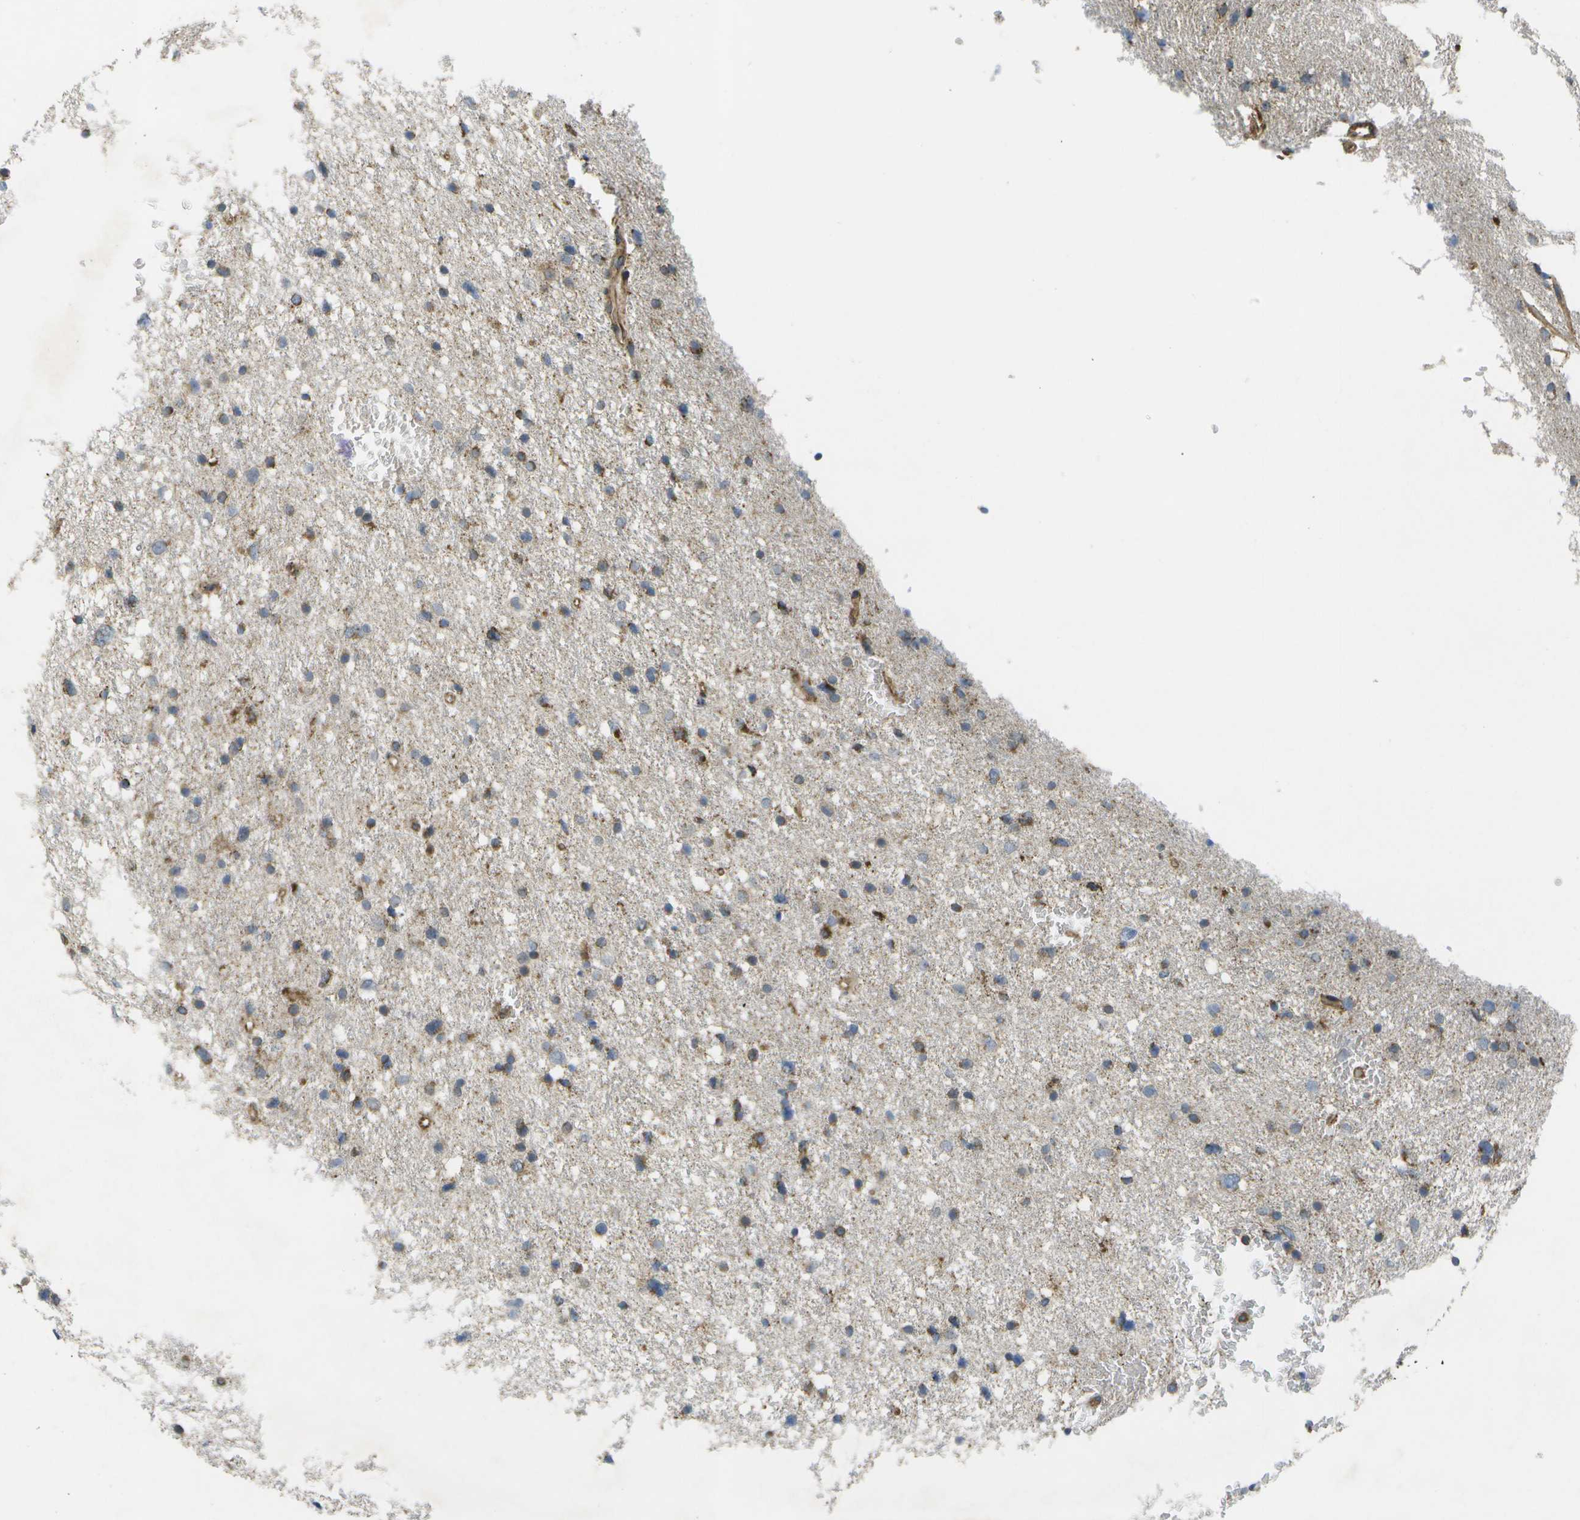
{"staining": {"intensity": "moderate", "quantity": ">75%", "location": "cytoplasmic/membranous"}, "tissue": "glioma", "cell_type": "Tumor cells", "image_type": "cancer", "snomed": [{"axis": "morphology", "description": "Glioma, malignant, Low grade"}, {"axis": "topography", "description": "Brain"}], "caption": "Glioma stained with DAB IHC exhibits medium levels of moderate cytoplasmic/membranous positivity in about >75% of tumor cells.", "gene": "DPM3", "patient": {"sex": "female", "age": 37}}